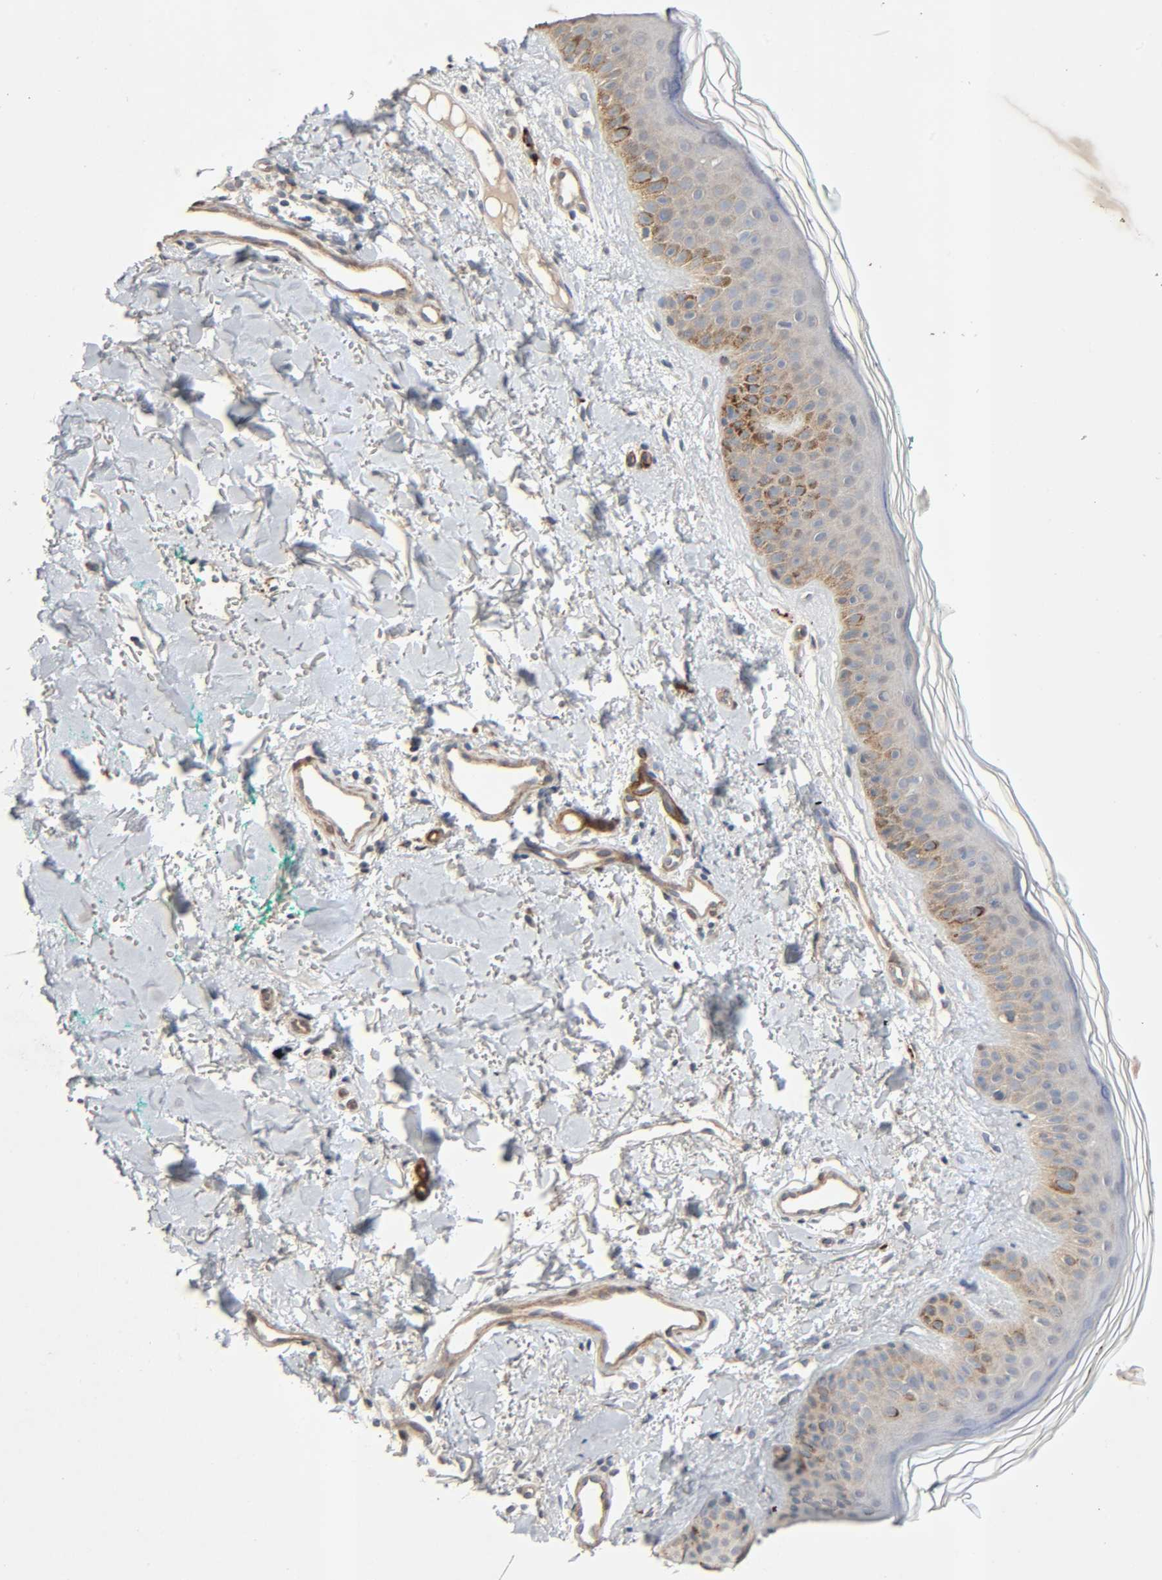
{"staining": {"intensity": "weak", "quantity": ">75%", "location": "cytoplasmic/membranous"}, "tissue": "skin", "cell_type": "Fibroblasts", "image_type": "normal", "snomed": [{"axis": "morphology", "description": "Normal tissue, NOS"}, {"axis": "topography", "description": "Skin"}], "caption": "Protein staining of benign skin shows weak cytoplasmic/membranous positivity in about >75% of fibroblasts.", "gene": "PTK2", "patient": {"sex": "male", "age": 71}}